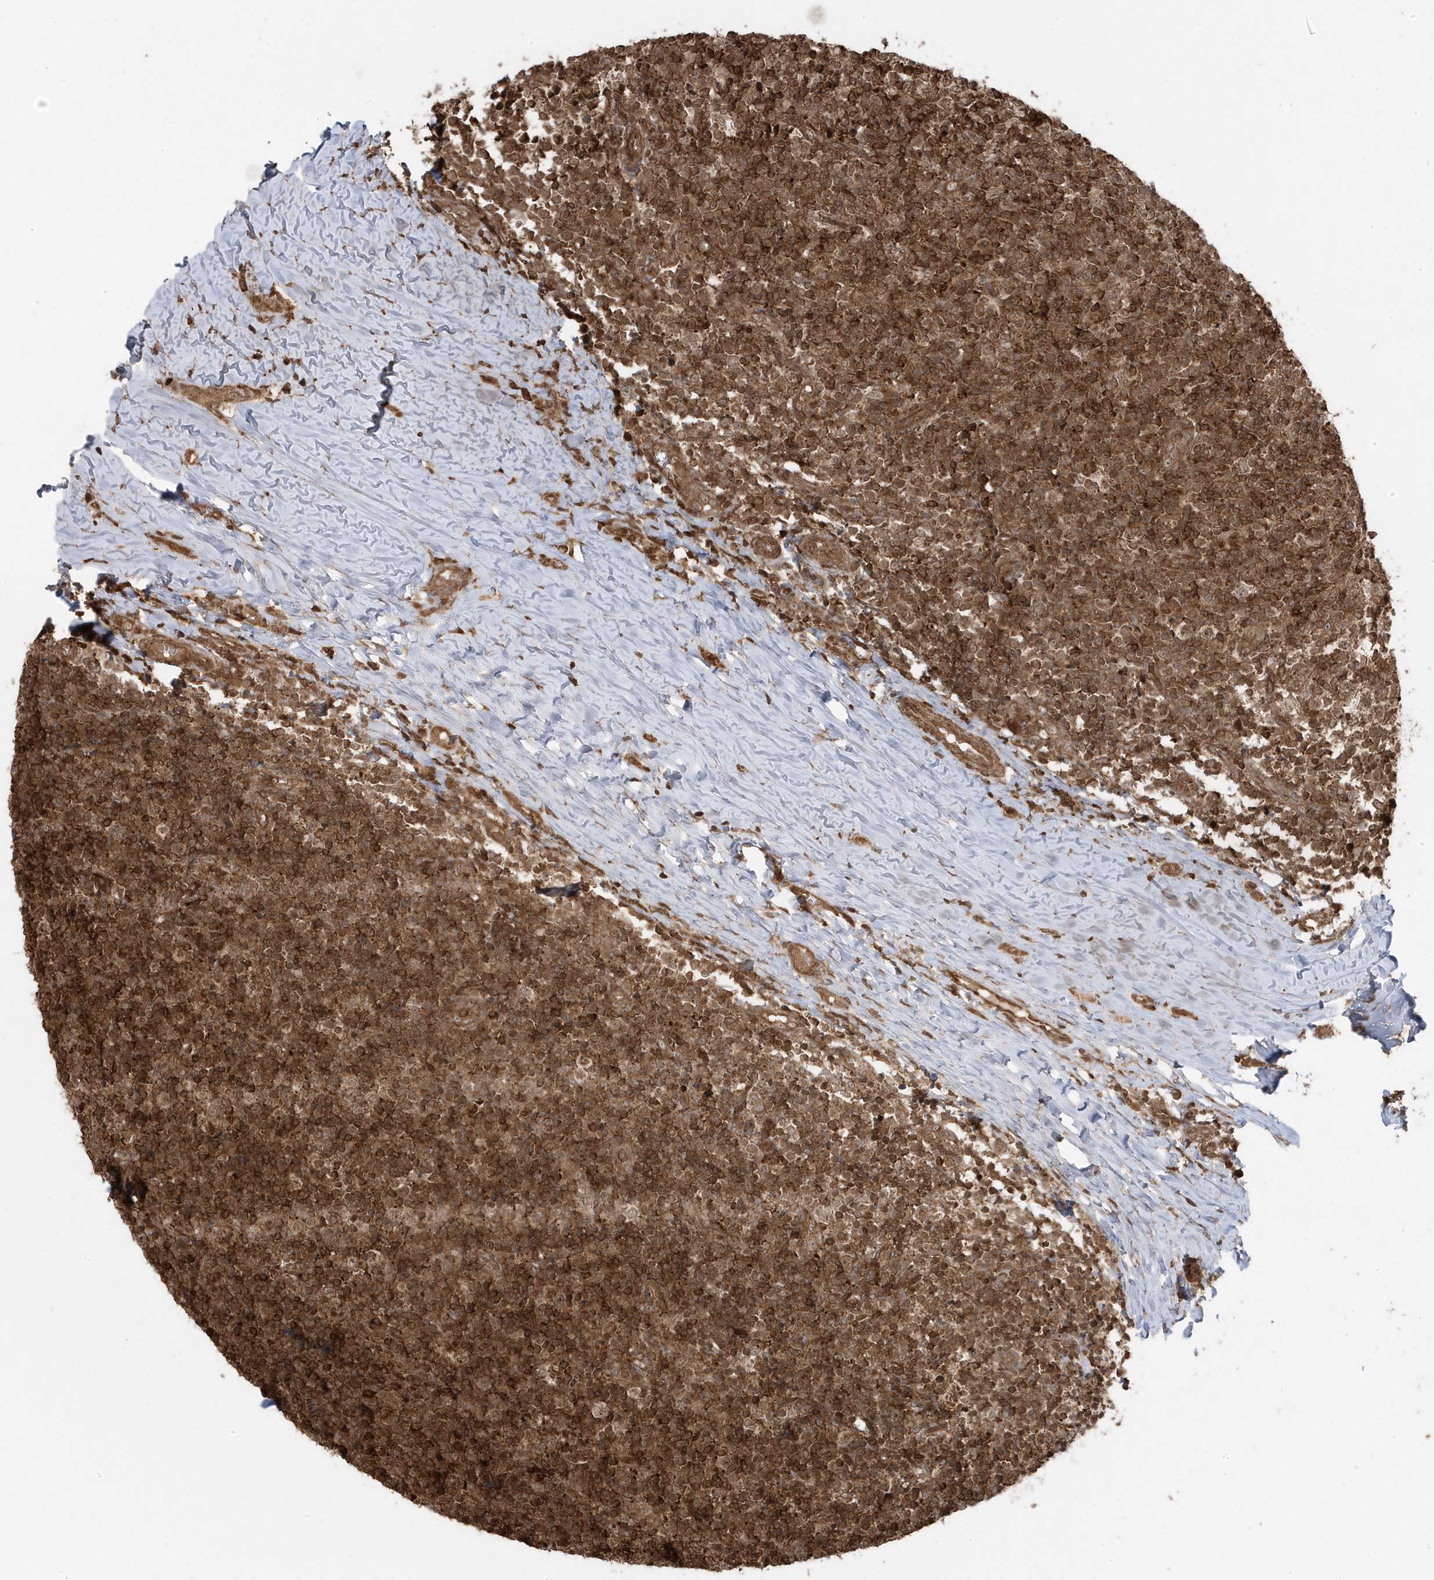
{"staining": {"intensity": "strong", "quantity": ">75%", "location": "cytoplasmic/membranous"}, "tissue": "tonsil", "cell_type": "Germinal center cells", "image_type": "normal", "snomed": [{"axis": "morphology", "description": "Normal tissue, NOS"}, {"axis": "topography", "description": "Tonsil"}], "caption": "Unremarkable tonsil exhibits strong cytoplasmic/membranous expression in about >75% of germinal center cells (DAB = brown stain, brightfield microscopy at high magnification)..", "gene": "ASAP1", "patient": {"sex": "female", "age": 19}}